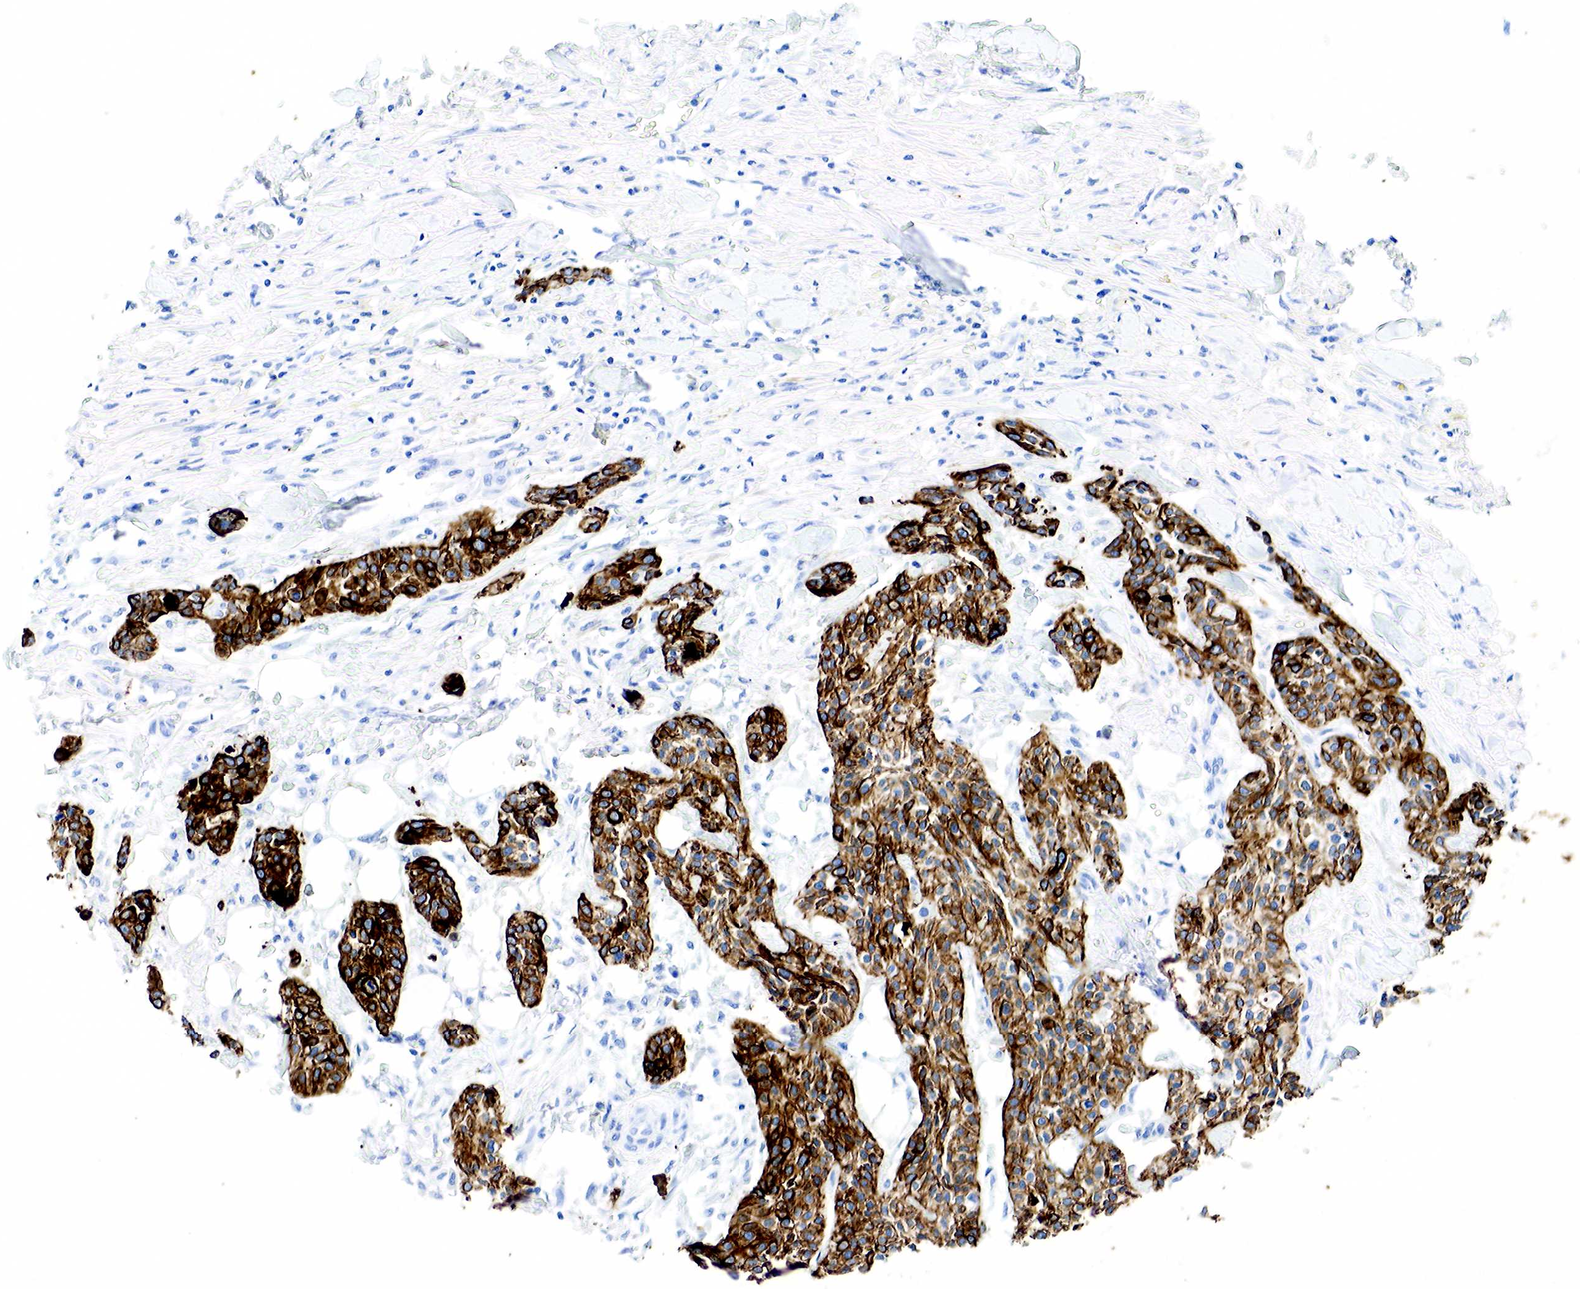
{"staining": {"intensity": "strong", "quantity": ">75%", "location": "cytoplasmic/membranous"}, "tissue": "urothelial cancer", "cell_type": "Tumor cells", "image_type": "cancer", "snomed": [{"axis": "morphology", "description": "Urothelial carcinoma, High grade"}, {"axis": "topography", "description": "Urinary bladder"}], "caption": "Protein analysis of urothelial cancer tissue shows strong cytoplasmic/membranous positivity in approximately >75% of tumor cells. (DAB (3,3'-diaminobenzidine) IHC, brown staining for protein, blue staining for nuclei).", "gene": "KRT7", "patient": {"sex": "male", "age": 56}}